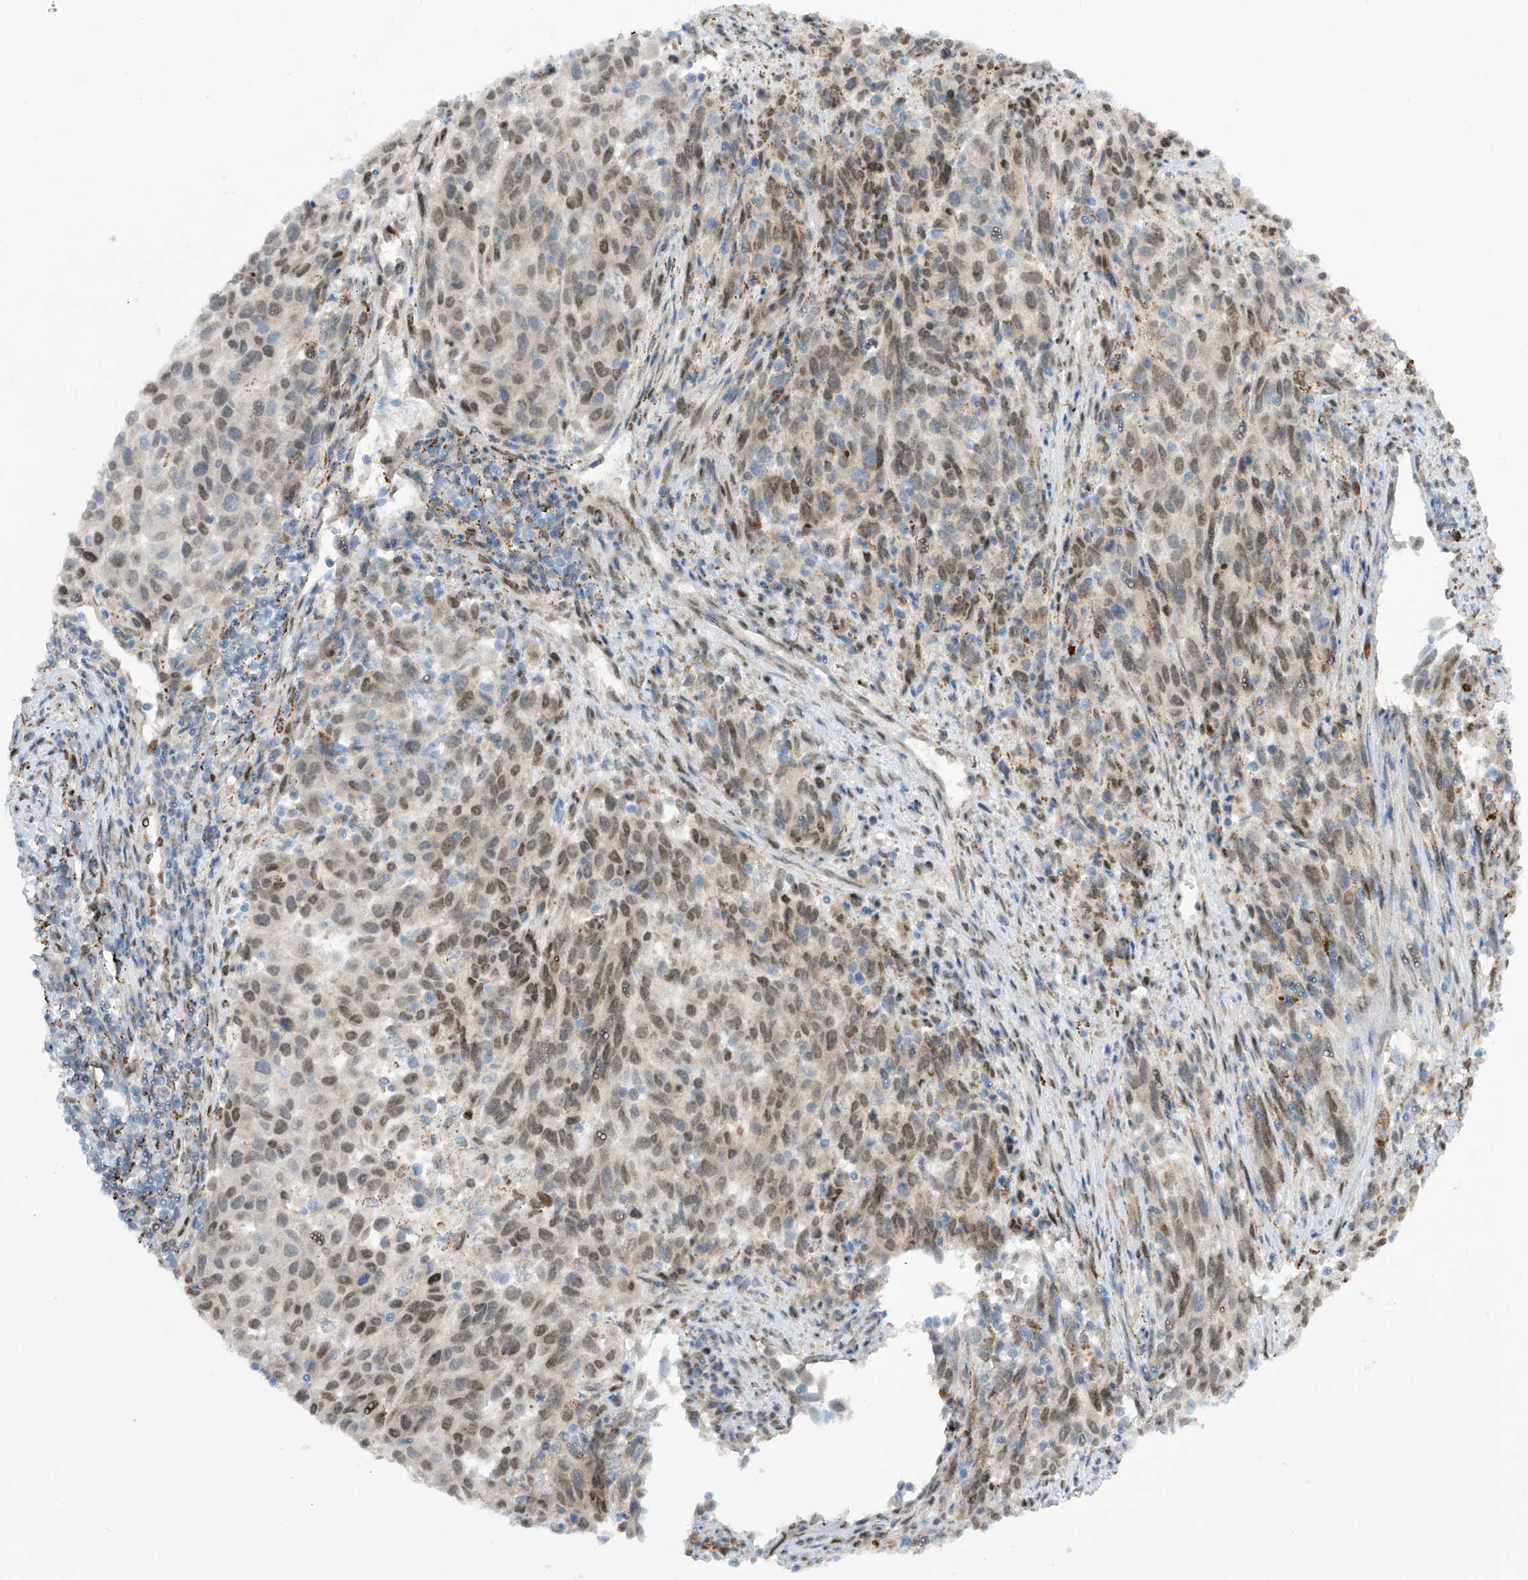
{"staining": {"intensity": "moderate", "quantity": ">75%", "location": "nuclear"}, "tissue": "melanoma", "cell_type": "Tumor cells", "image_type": "cancer", "snomed": [{"axis": "morphology", "description": "Malignant melanoma, Metastatic site"}, {"axis": "topography", "description": "Lymph node"}], "caption": "Immunohistochemistry image of human melanoma stained for a protein (brown), which displays medium levels of moderate nuclear positivity in about >75% of tumor cells.", "gene": "PM20D2", "patient": {"sex": "male", "age": 61}}